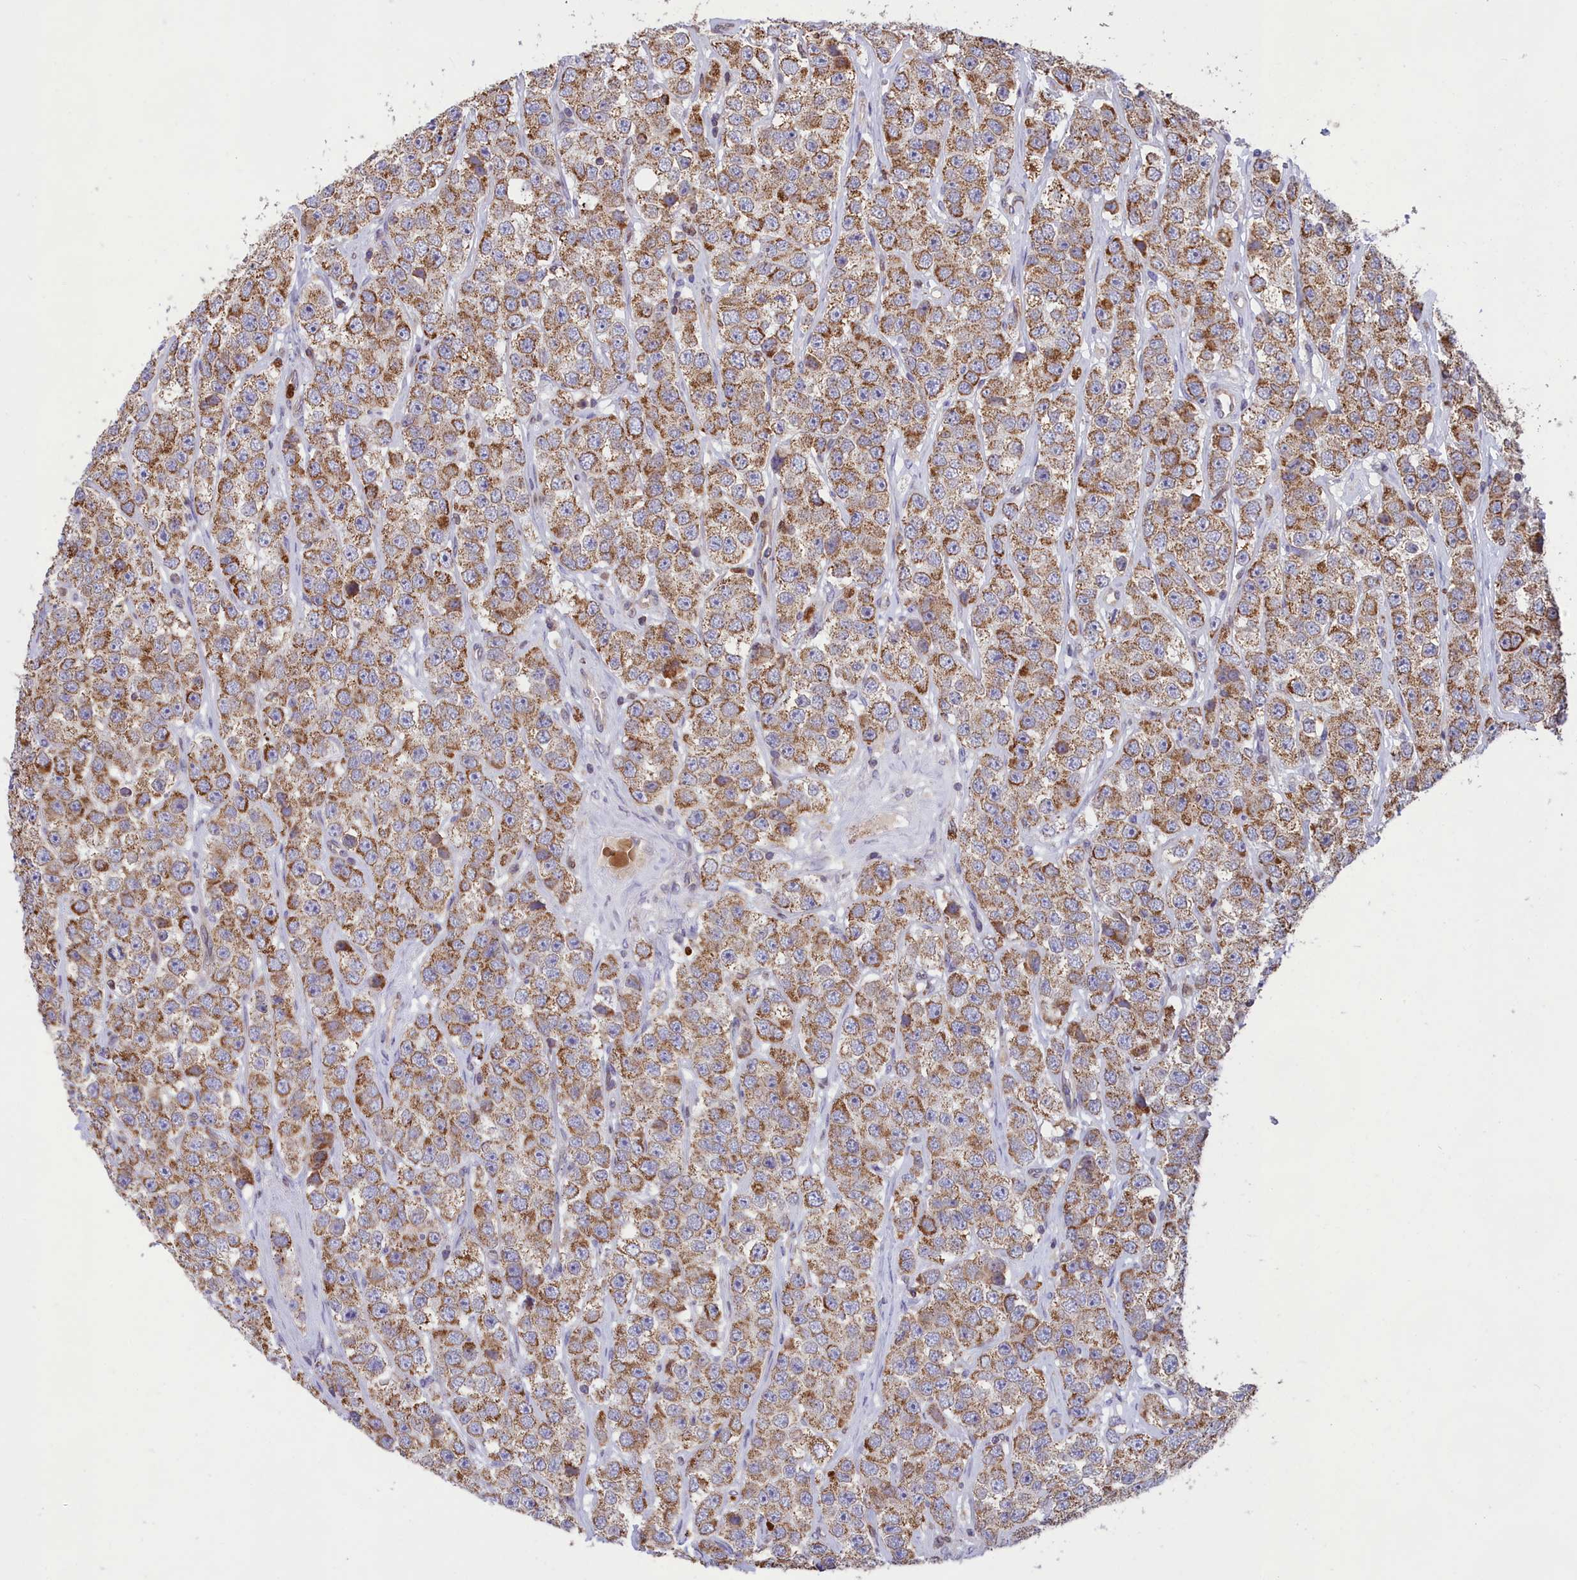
{"staining": {"intensity": "moderate", "quantity": ">75%", "location": "cytoplasmic/membranous"}, "tissue": "testis cancer", "cell_type": "Tumor cells", "image_type": "cancer", "snomed": [{"axis": "morphology", "description": "Seminoma, NOS"}, {"axis": "topography", "description": "Testis"}], "caption": "Protein staining exhibits moderate cytoplasmic/membranous expression in approximately >75% of tumor cells in testis cancer (seminoma).", "gene": "PKHD1L1", "patient": {"sex": "male", "age": 28}}